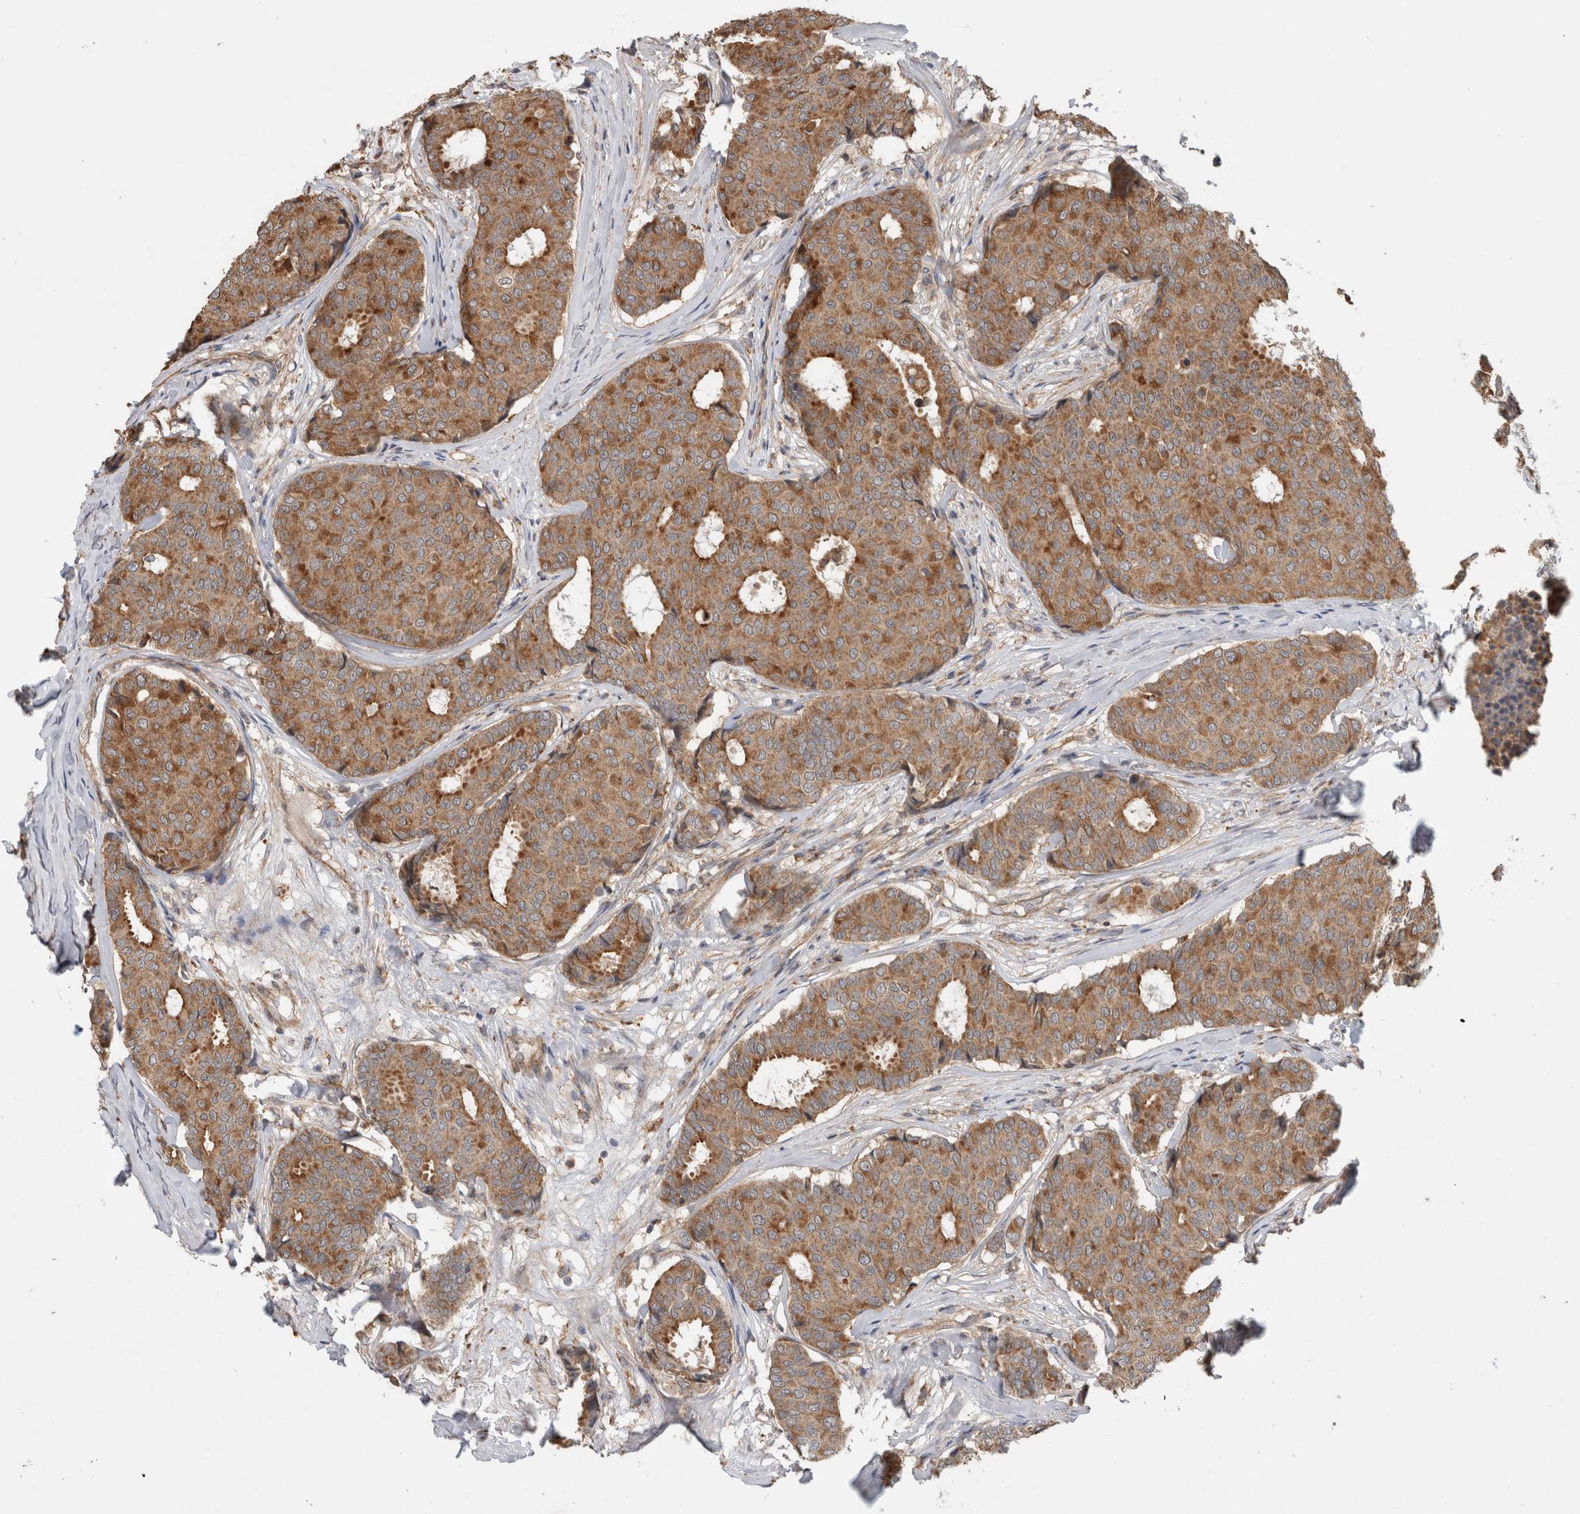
{"staining": {"intensity": "moderate", "quantity": ">75%", "location": "cytoplasmic/membranous"}, "tissue": "breast cancer", "cell_type": "Tumor cells", "image_type": "cancer", "snomed": [{"axis": "morphology", "description": "Duct carcinoma"}, {"axis": "topography", "description": "Breast"}], "caption": "Protein analysis of invasive ductal carcinoma (breast) tissue shows moderate cytoplasmic/membranous staining in about >75% of tumor cells. (IHC, brightfield microscopy, high magnification).", "gene": "ADGRL3", "patient": {"sex": "female", "age": 75}}